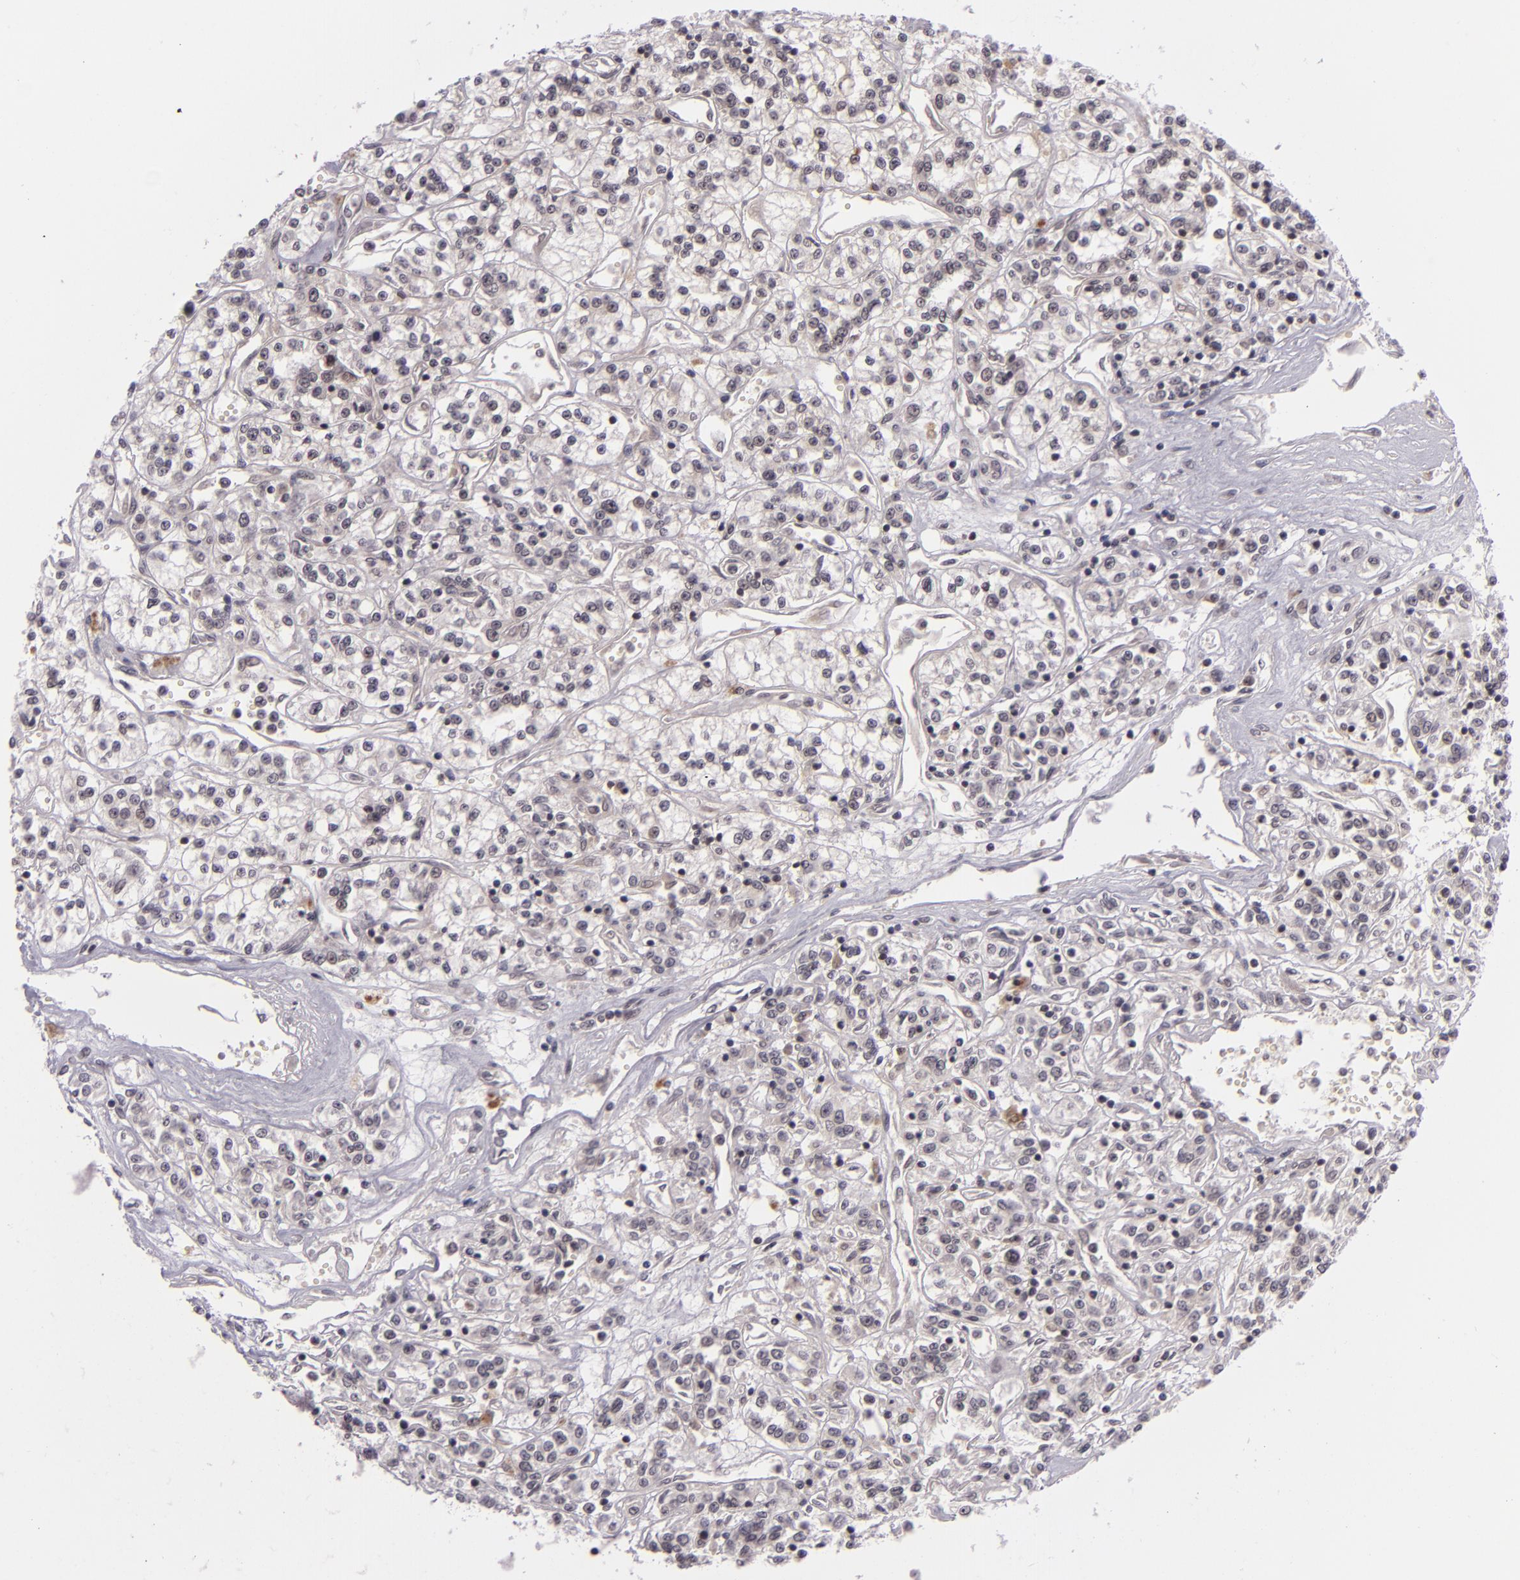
{"staining": {"intensity": "negative", "quantity": "none", "location": "none"}, "tissue": "renal cancer", "cell_type": "Tumor cells", "image_type": "cancer", "snomed": [{"axis": "morphology", "description": "Adenocarcinoma, NOS"}, {"axis": "topography", "description": "Kidney"}], "caption": "This is a photomicrograph of immunohistochemistry staining of renal adenocarcinoma, which shows no staining in tumor cells. (DAB IHC with hematoxylin counter stain).", "gene": "CASP8", "patient": {"sex": "female", "age": 76}}